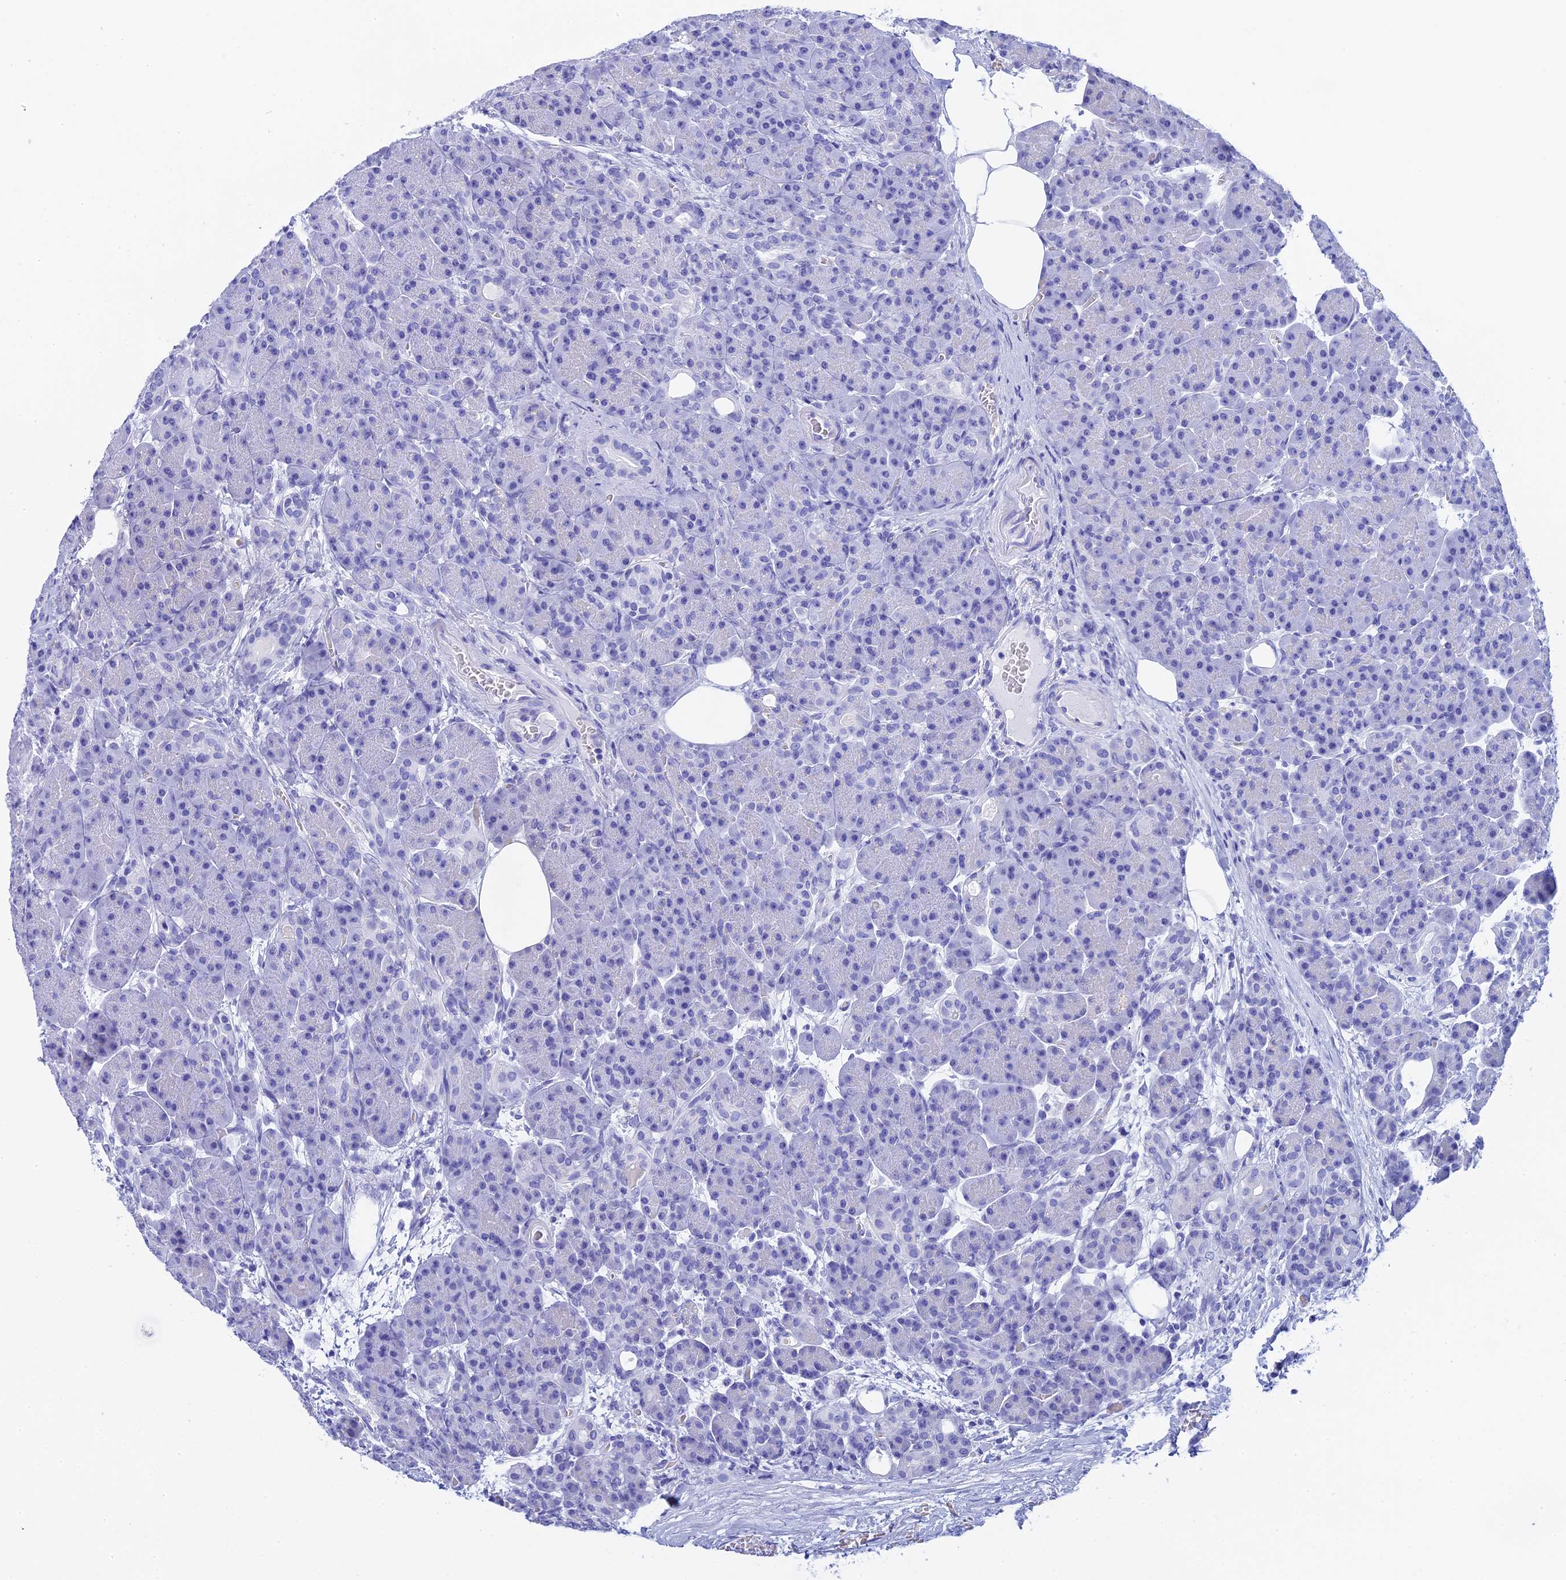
{"staining": {"intensity": "negative", "quantity": "none", "location": "none"}, "tissue": "pancreas", "cell_type": "Exocrine glandular cells", "image_type": "normal", "snomed": [{"axis": "morphology", "description": "Normal tissue, NOS"}, {"axis": "topography", "description": "Pancreas"}], "caption": "The immunohistochemistry (IHC) histopathology image has no significant staining in exocrine glandular cells of pancreas.", "gene": "TEX101", "patient": {"sex": "male", "age": 63}}